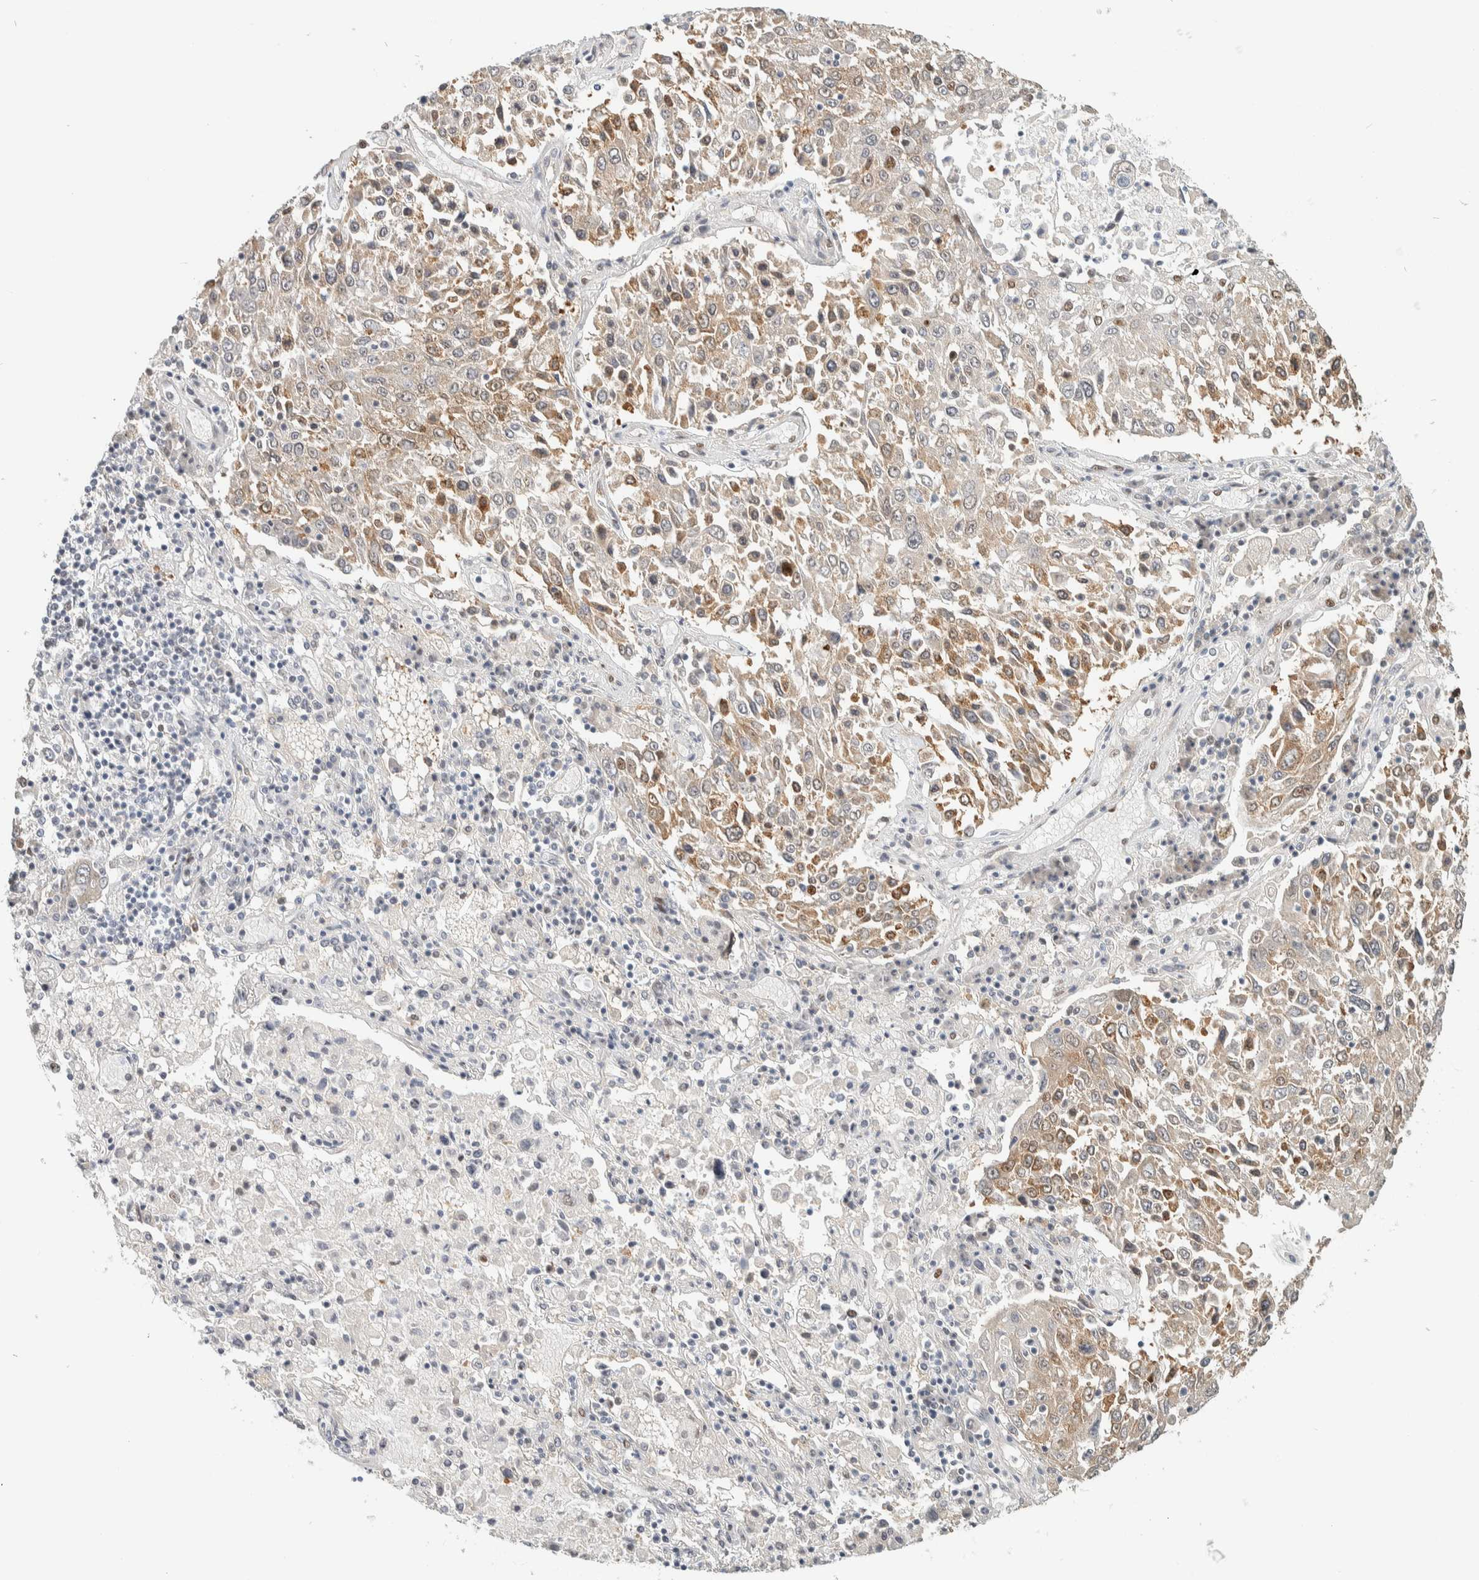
{"staining": {"intensity": "weak", "quantity": ">75%", "location": "cytoplasmic/membranous"}, "tissue": "lung cancer", "cell_type": "Tumor cells", "image_type": "cancer", "snomed": [{"axis": "morphology", "description": "Squamous cell carcinoma, NOS"}, {"axis": "topography", "description": "Lung"}], "caption": "Protein staining by immunohistochemistry (IHC) demonstrates weak cytoplasmic/membranous positivity in approximately >75% of tumor cells in lung cancer. (DAB (3,3'-diaminobenzidine) IHC, brown staining for protein, blue staining for nuclei).", "gene": "PUS7", "patient": {"sex": "male", "age": 65}}